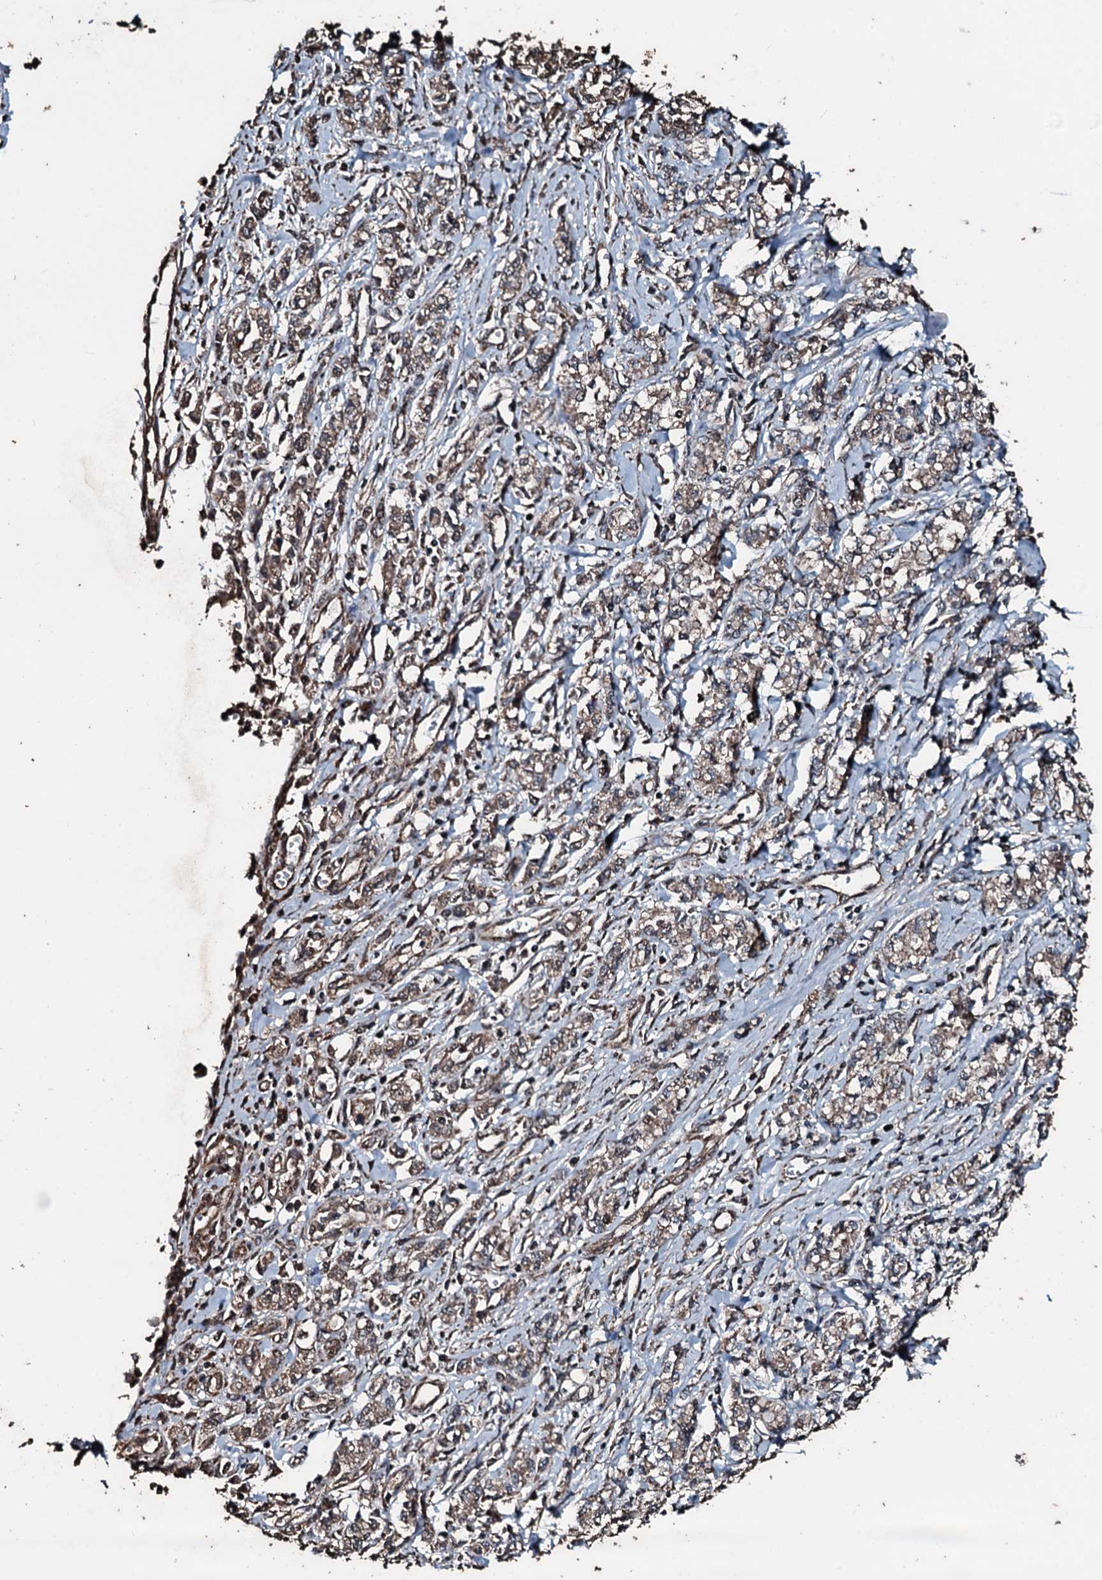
{"staining": {"intensity": "weak", "quantity": "25%-75%", "location": "cytoplasmic/membranous"}, "tissue": "stomach cancer", "cell_type": "Tumor cells", "image_type": "cancer", "snomed": [{"axis": "morphology", "description": "Adenocarcinoma, NOS"}, {"axis": "topography", "description": "Stomach"}], "caption": "Immunohistochemical staining of stomach cancer reveals weak cytoplasmic/membranous protein staining in about 25%-75% of tumor cells. (Stains: DAB (3,3'-diaminobenzidine) in brown, nuclei in blue, Microscopy: brightfield microscopy at high magnification).", "gene": "FAAP24", "patient": {"sex": "female", "age": 76}}